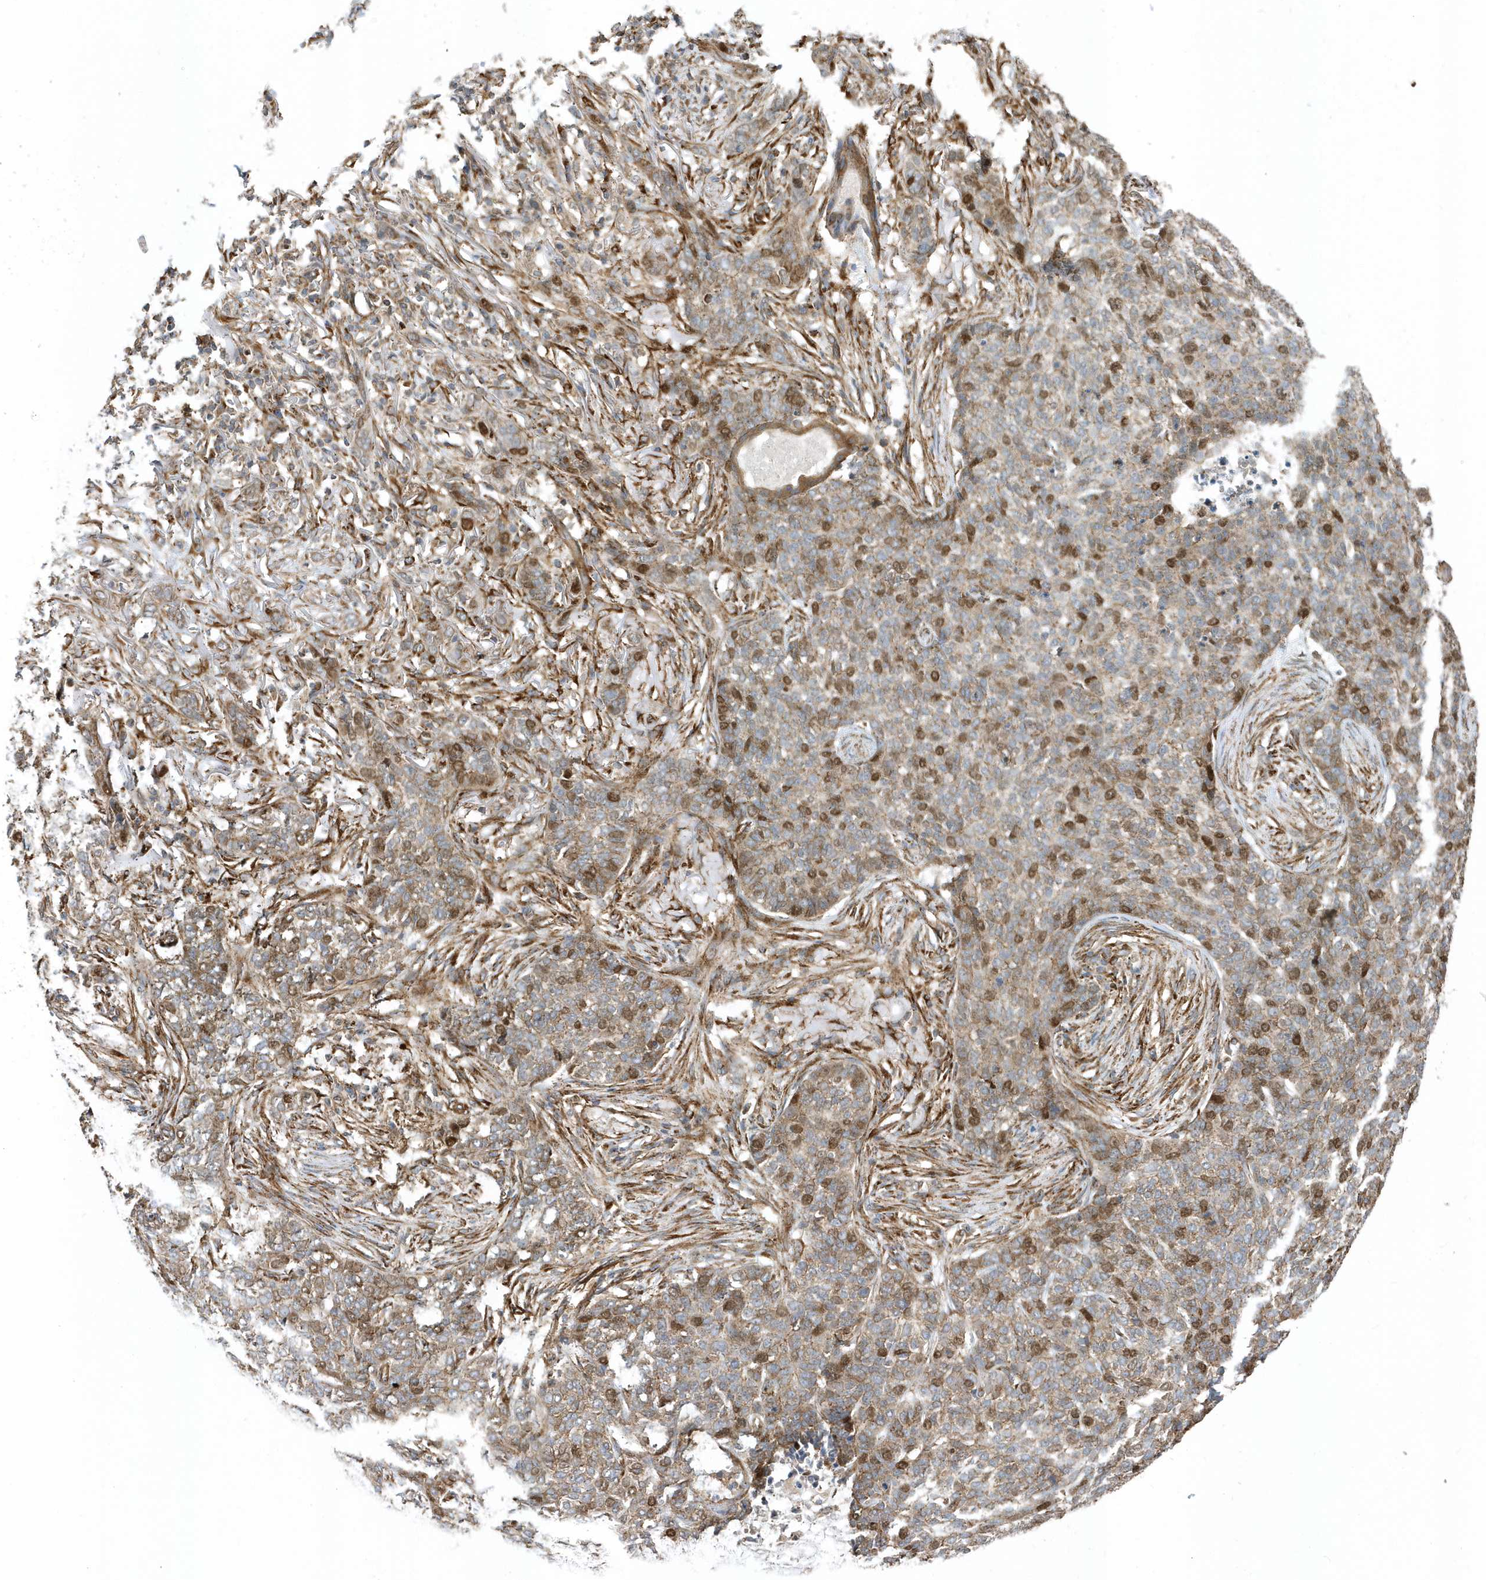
{"staining": {"intensity": "moderate", "quantity": ">75%", "location": "cytoplasmic/membranous,nuclear"}, "tissue": "skin cancer", "cell_type": "Tumor cells", "image_type": "cancer", "snomed": [{"axis": "morphology", "description": "Basal cell carcinoma"}, {"axis": "topography", "description": "Skin"}], "caption": "Protein positivity by immunohistochemistry demonstrates moderate cytoplasmic/membranous and nuclear expression in approximately >75% of tumor cells in skin basal cell carcinoma. (IHC, brightfield microscopy, high magnification).", "gene": "HRH4", "patient": {"sex": "male", "age": 85}}